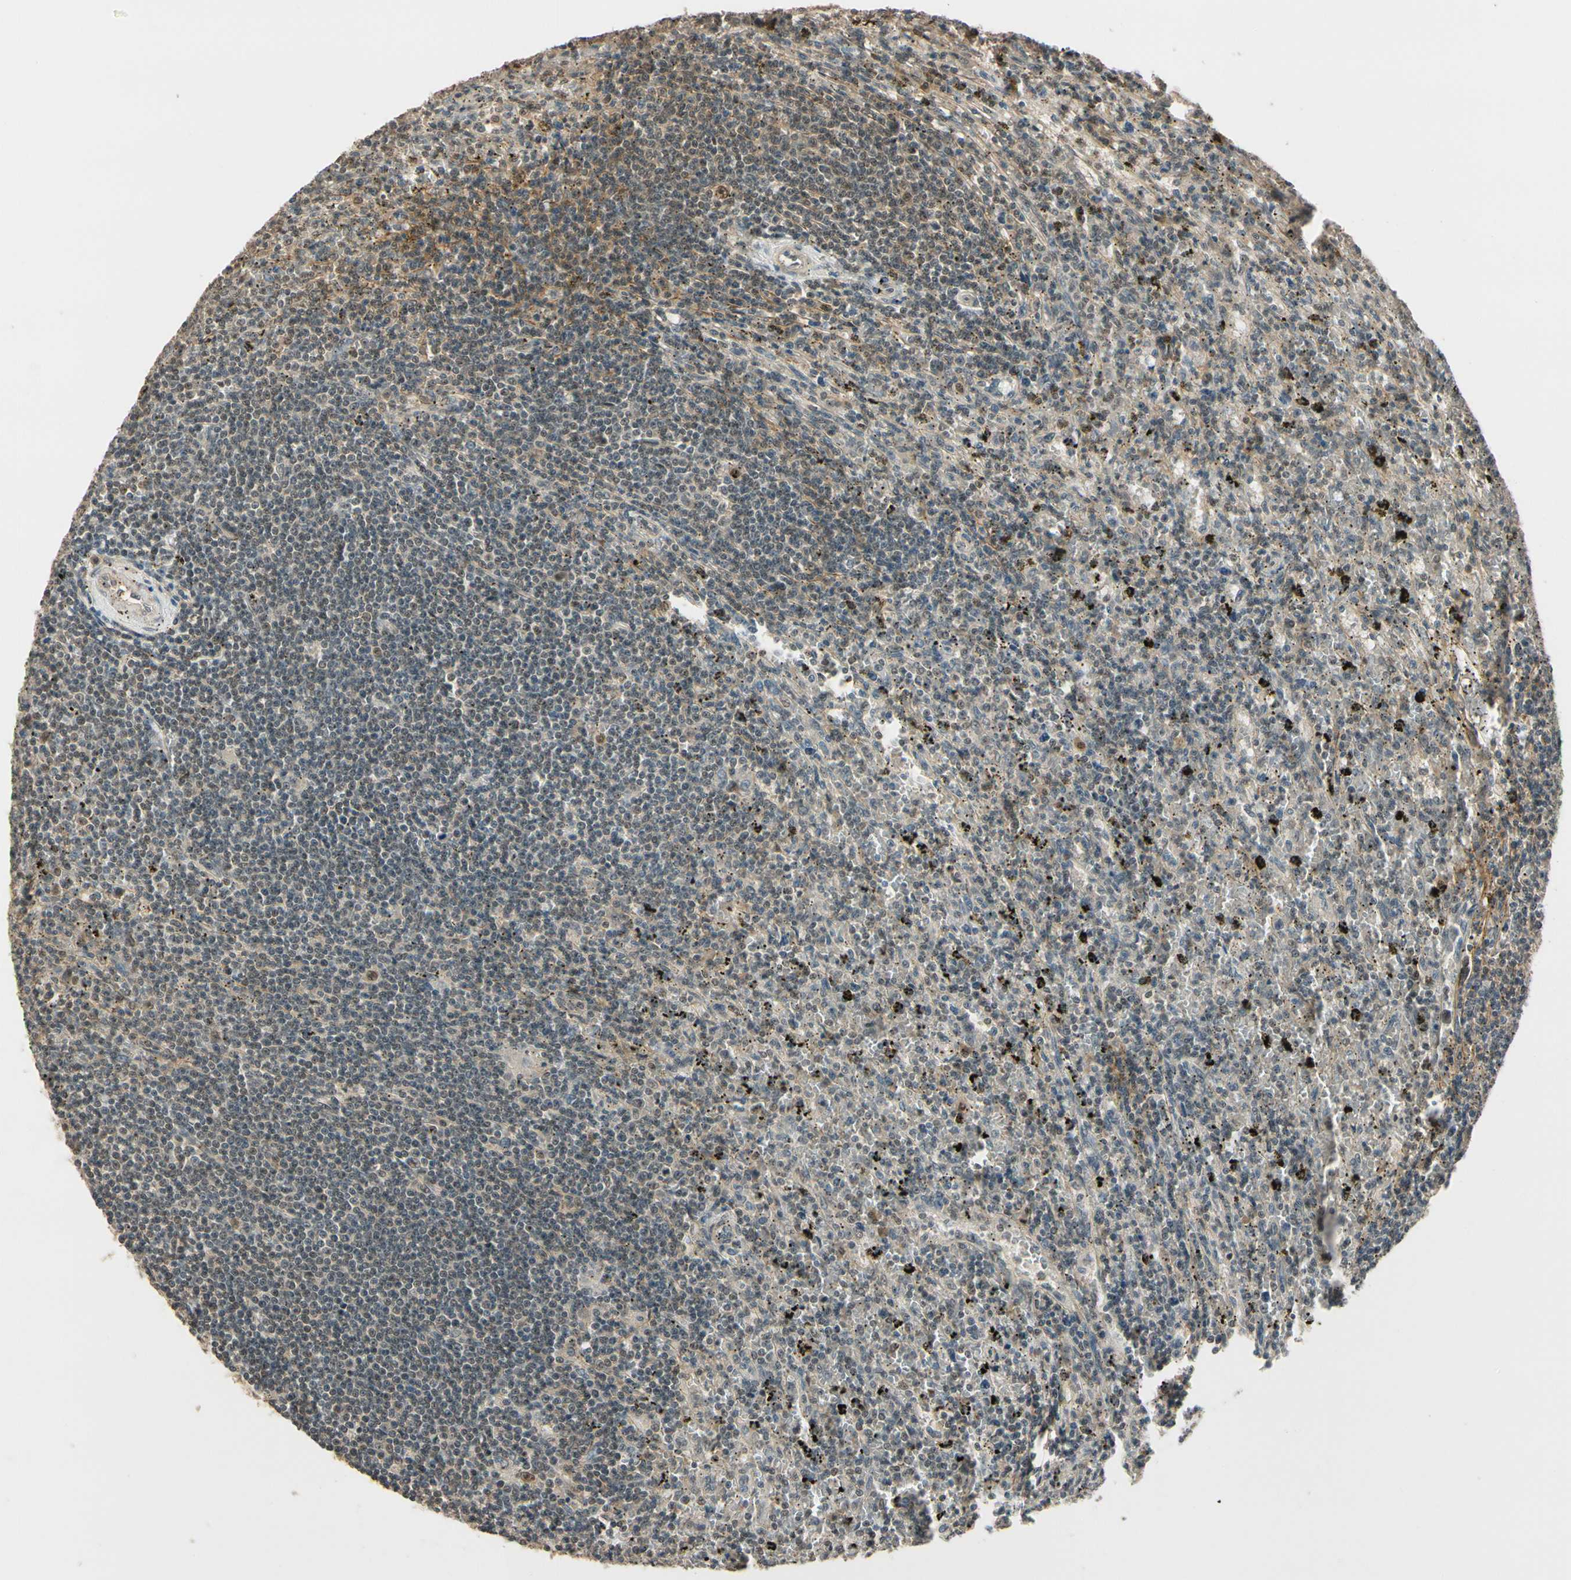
{"staining": {"intensity": "negative", "quantity": "none", "location": "none"}, "tissue": "lymphoma", "cell_type": "Tumor cells", "image_type": "cancer", "snomed": [{"axis": "morphology", "description": "Malignant lymphoma, non-Hodgkin's type, Low grade"}, {"axis": "topography", "description": "Spleen"}], "caption": "There is no significant positivity in tumor cells of low-grade malignant lymphoma, non-Hodgkin's type. The staining is performed using DAB (3,3'-diaminobenzidine) brown chromogen with nuclei counter-stained in using hematoxylin.", "gene": "MCPH1", "patient": {"sex": "male", "age": 76}}